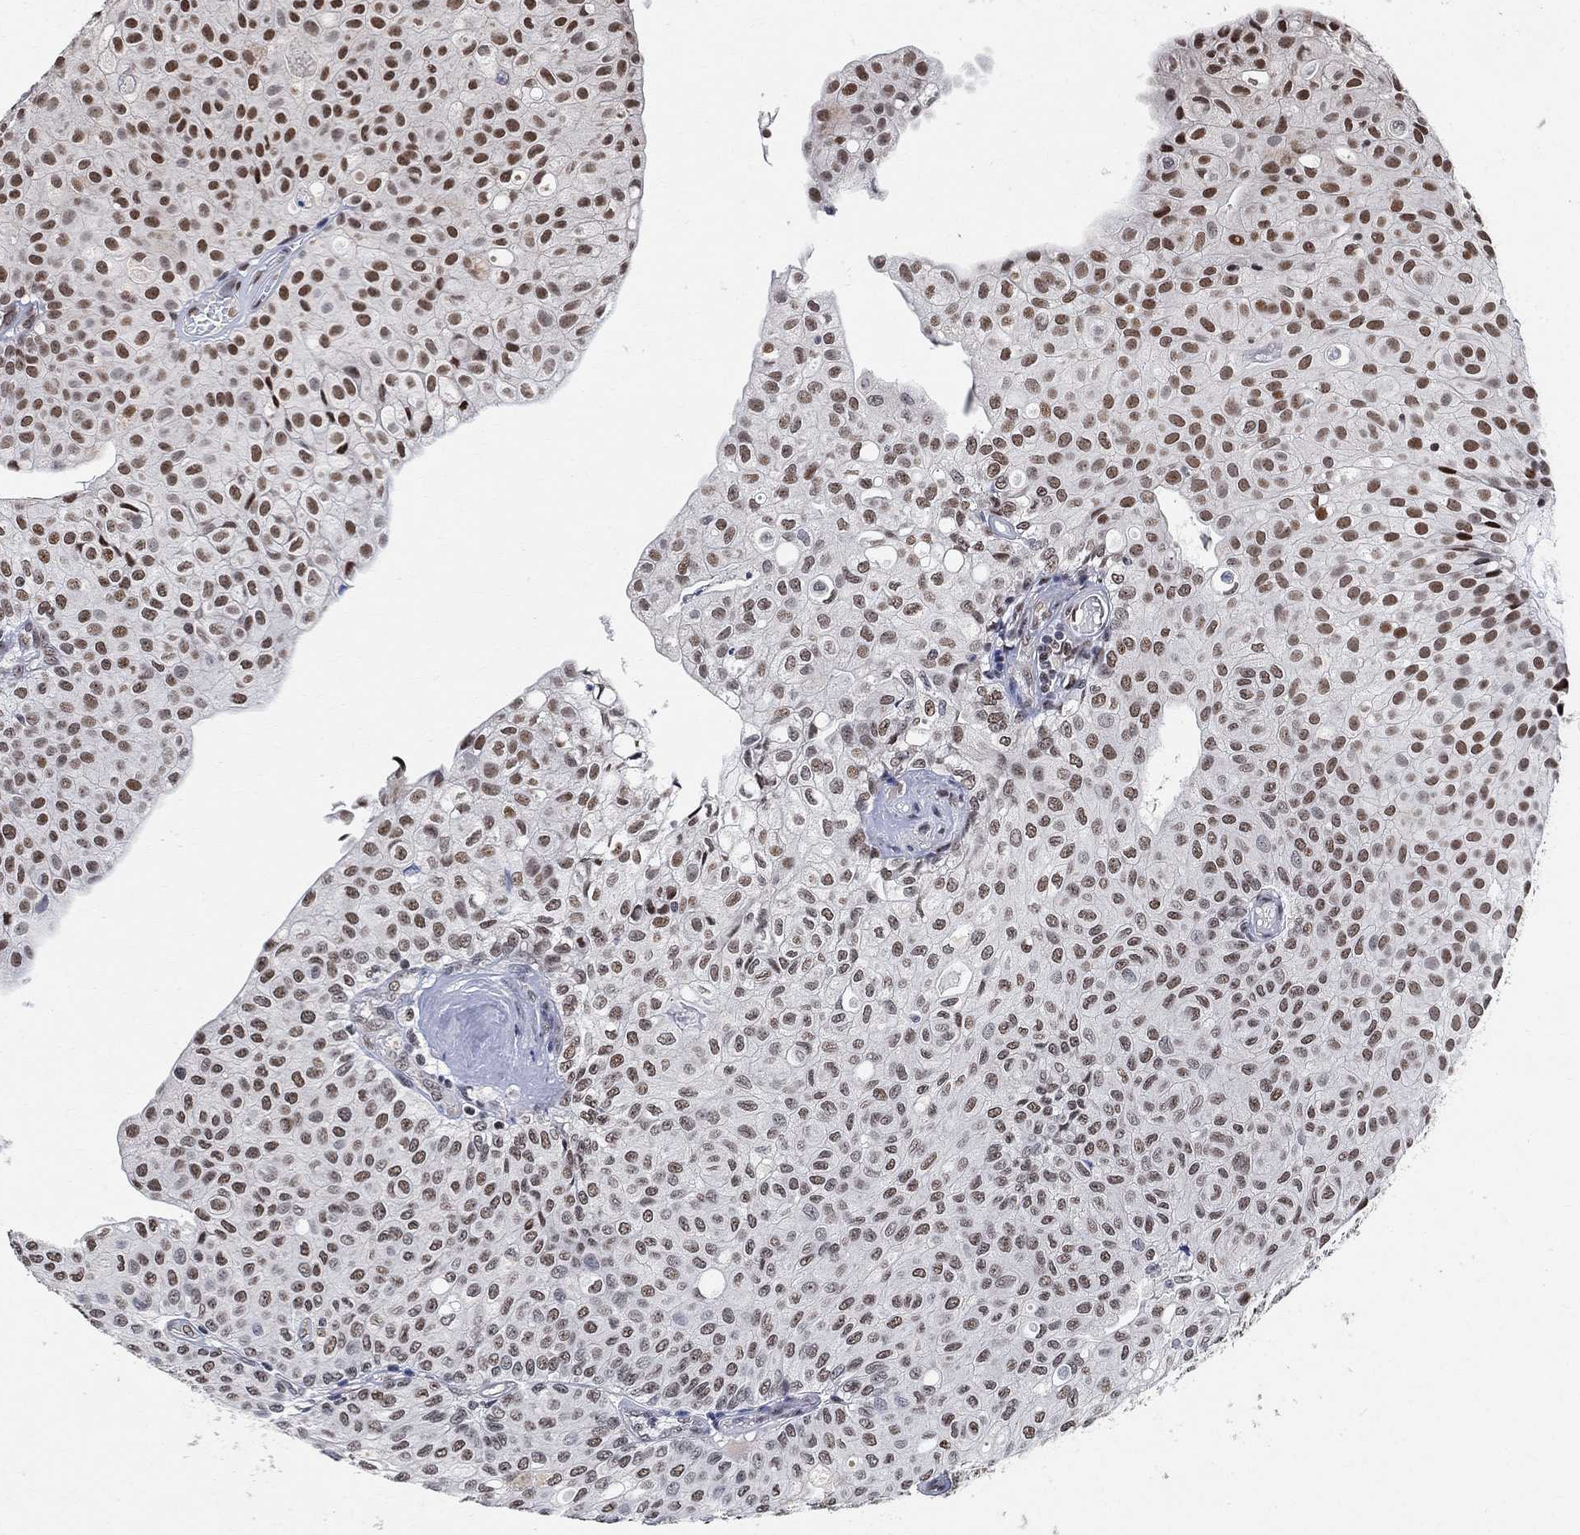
{"staining": {"intensity": "moderate", "quantity": ">75%", "location": "nuclear"}, "tissue": "urothelial cancer", "cell_type": "Tumor cells", "image_type": "cancer", "snomed": [{"axis": "morphology", "description": "Urothelial carcinoma, Low grade"}, {"axis": "topography", "description": "Urinary bladder"}], "caption": "A photomicrograph of urothelial carcinoma (low-grade) stained for a protein displays moderate nuclear brown staining in tumor cells.", "gene": "E4F1", "patient": {"sex": "male", "age": 89}}